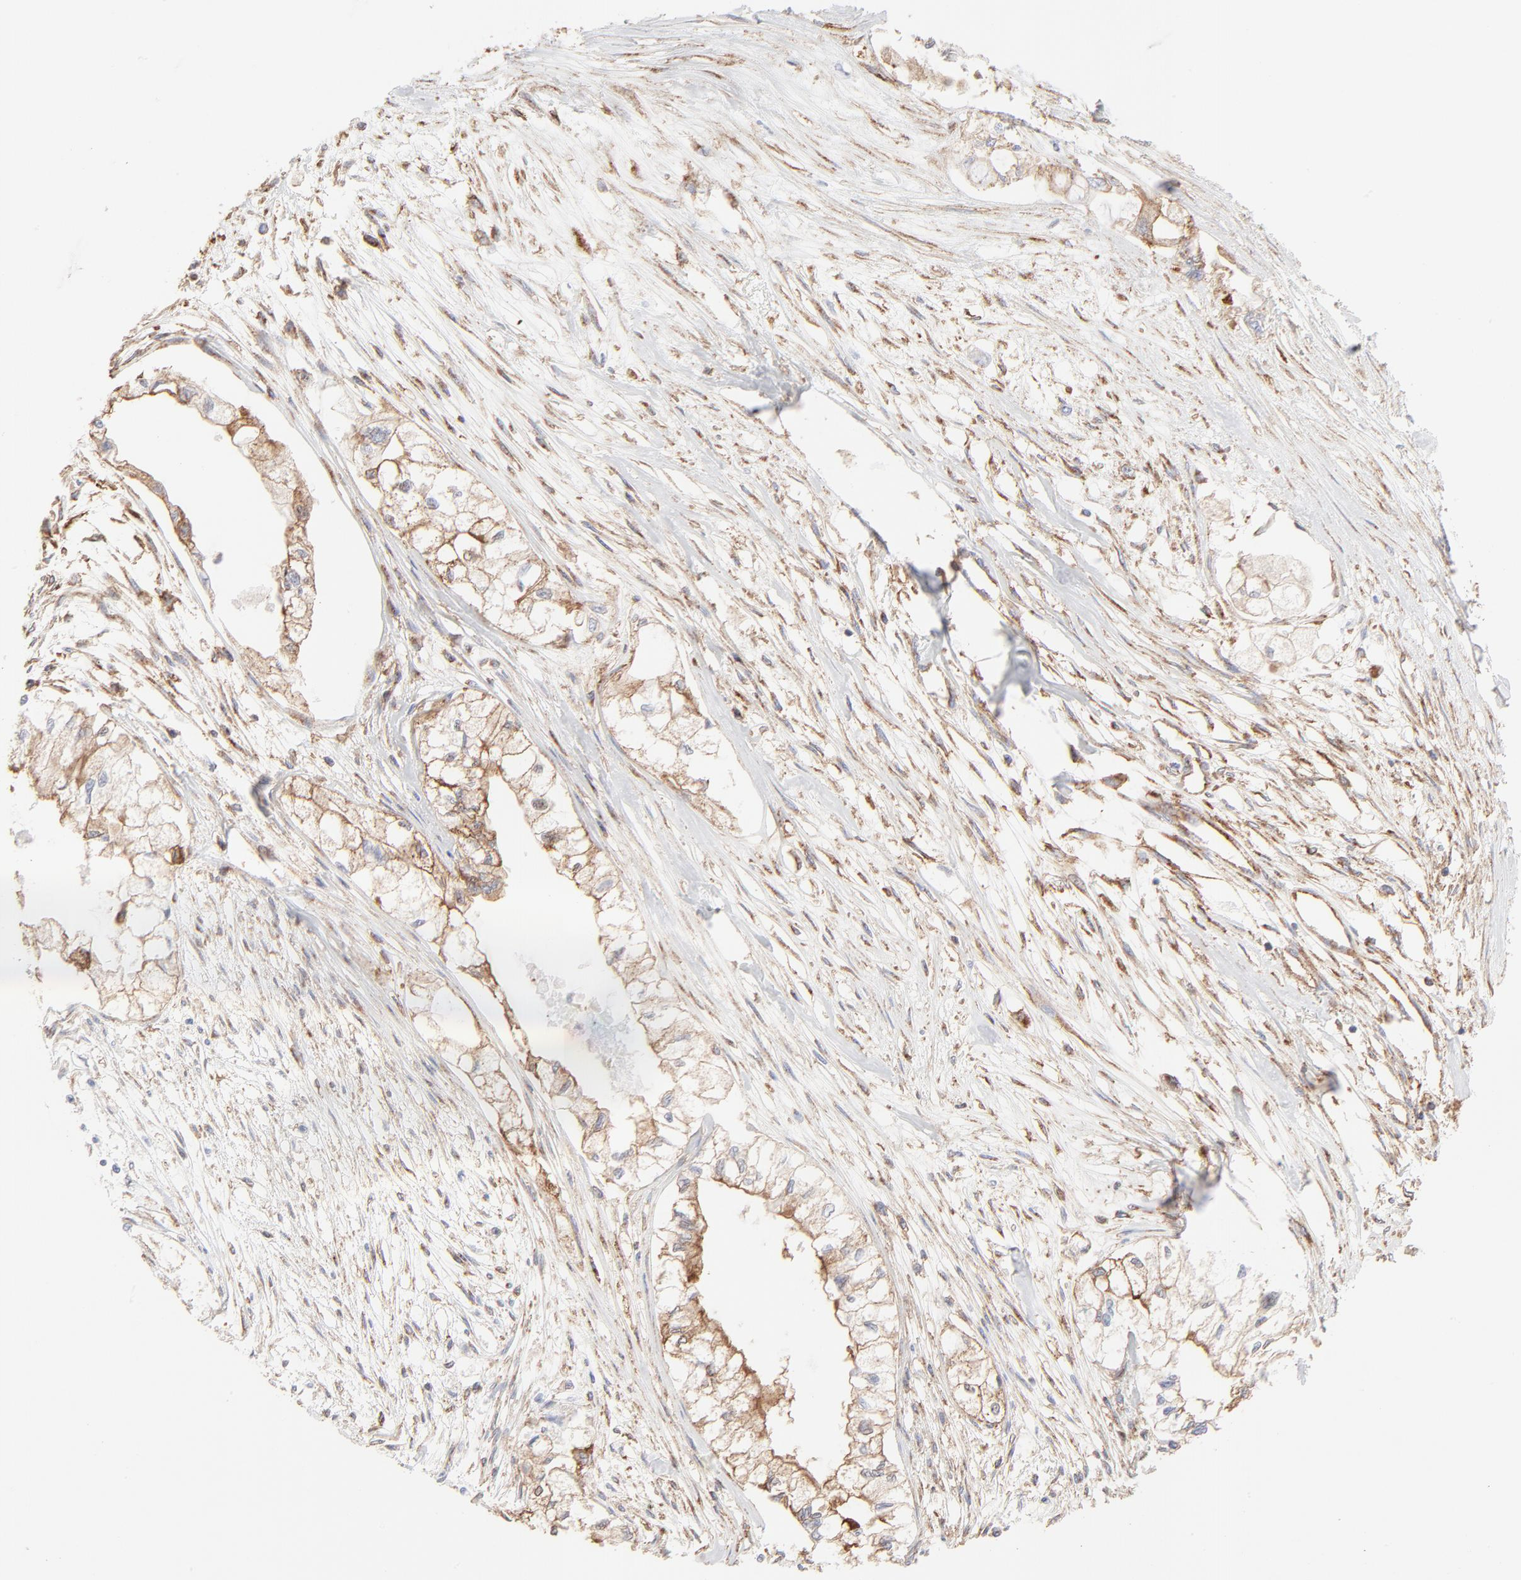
{"staining": {"intensity": "strong", "quantity": ">75%", "location": "cytoplasmic/membranous"}, "tissue": "pancreatic cancer", "cell_type": "Tumor cells", "image_type": "cancer", "snomed": [{"axis": "morphology", "description": "Adenocarcinoma, NOS"}, {"axis": "topography", "description": "Pancreas"}], "caption": "Strong cytoplasmic/membranous staining is present in approximately >75% of tumor cells in pancreatic adenocarcinoma.", "gene": "CLTB", "patient": {"sex": "male", "age": 79}}